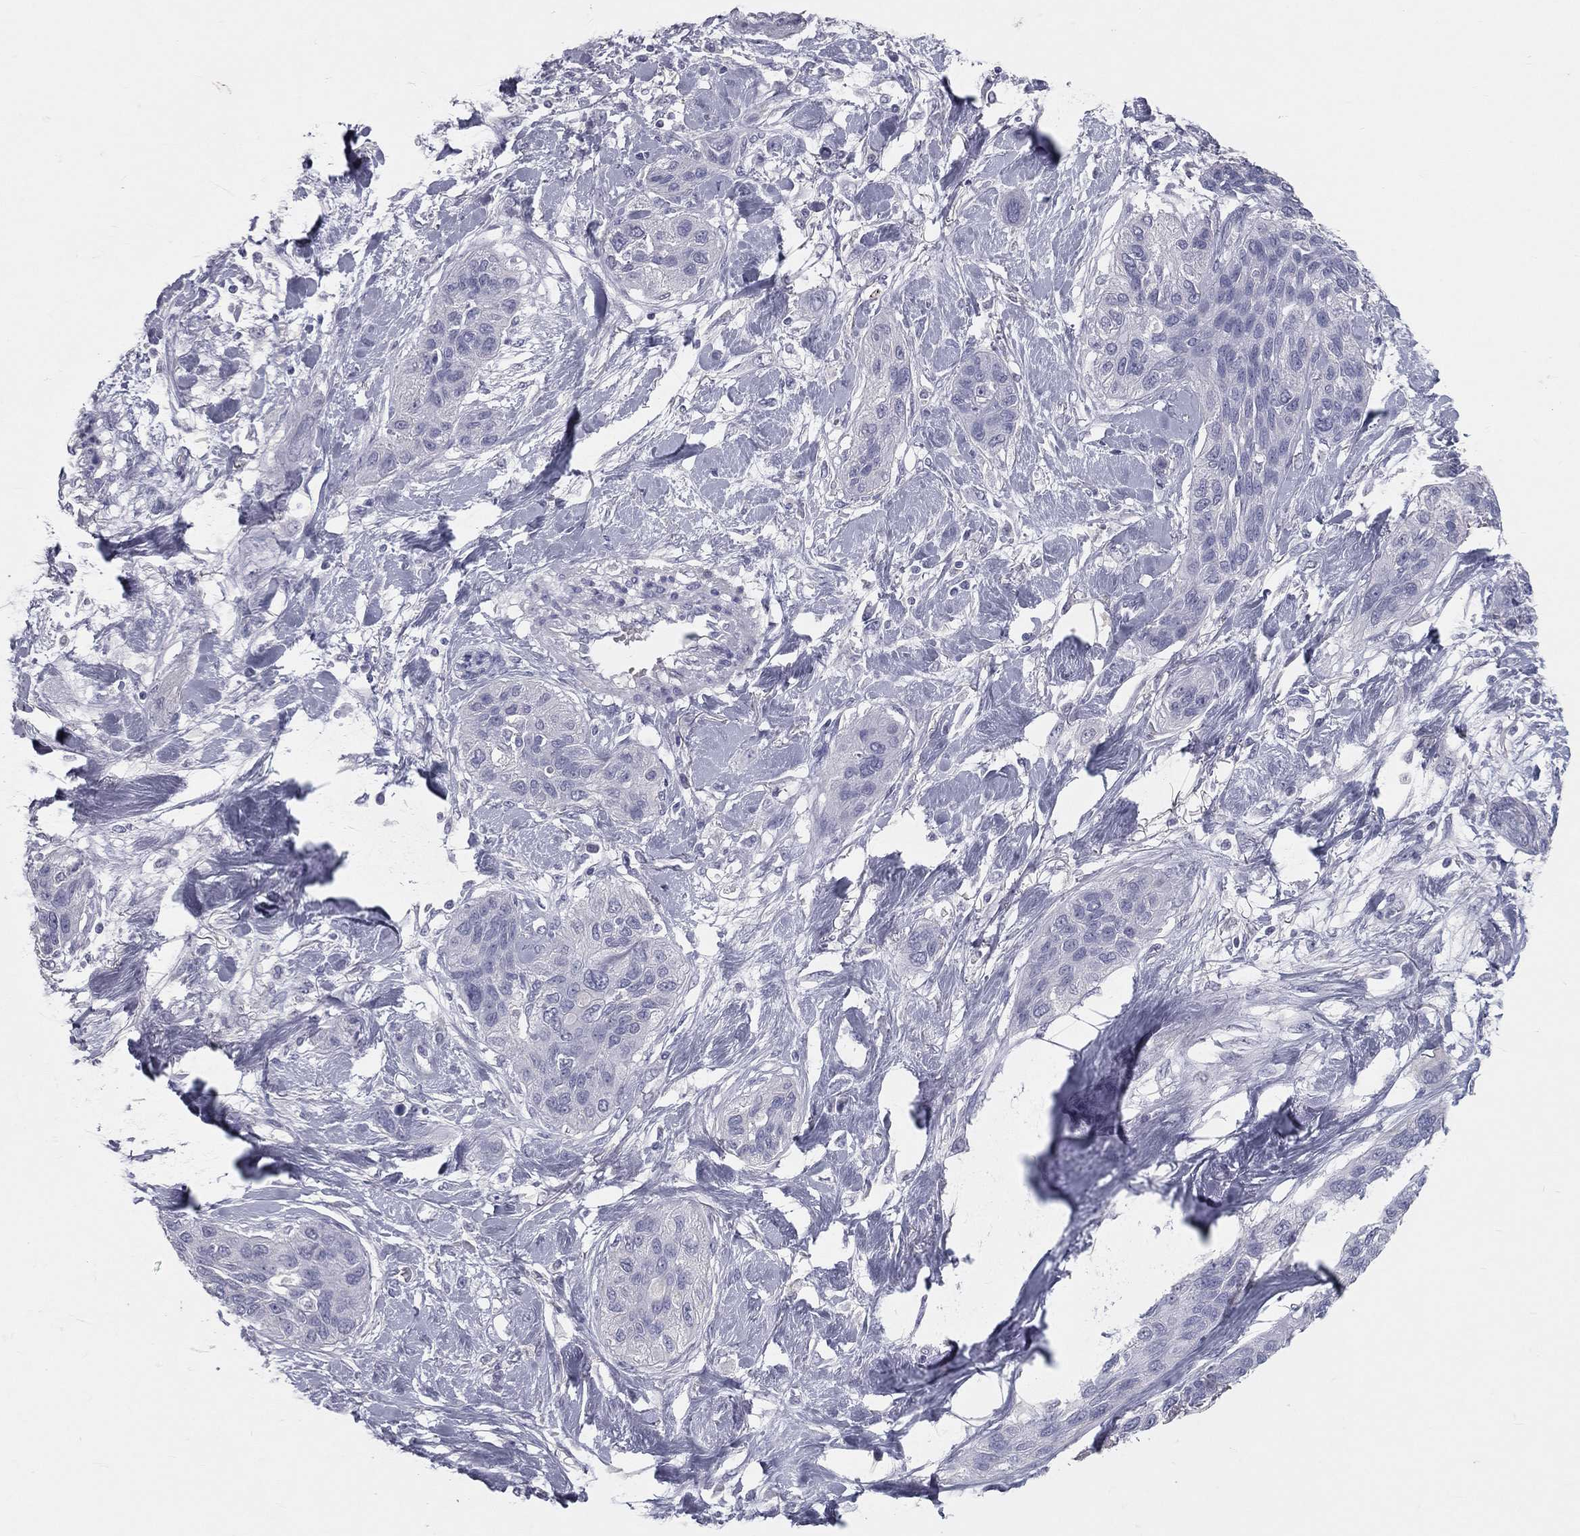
{"staining": {"intensity": "negative", "quantity": "none", "location": "none"}, "tissue": "lung cancer", "cell_type": "Tumor cells", "image_type": "cancer", "snomed": [{"axis": "morphology", "description": "Squamous cell carcinoma, NOS"}, {"axis": "topography", "description": "Lung"}], "caption": "The histopathology image demonstrates no significant positivity in tumor cells of lung cancer (squamous cell carcinoma). (Immunohistochemistry (ihc), brightfield microscopy, high magnification).", "gene": "TFPI2", "patient": {"sex": "female", "age": 70}}